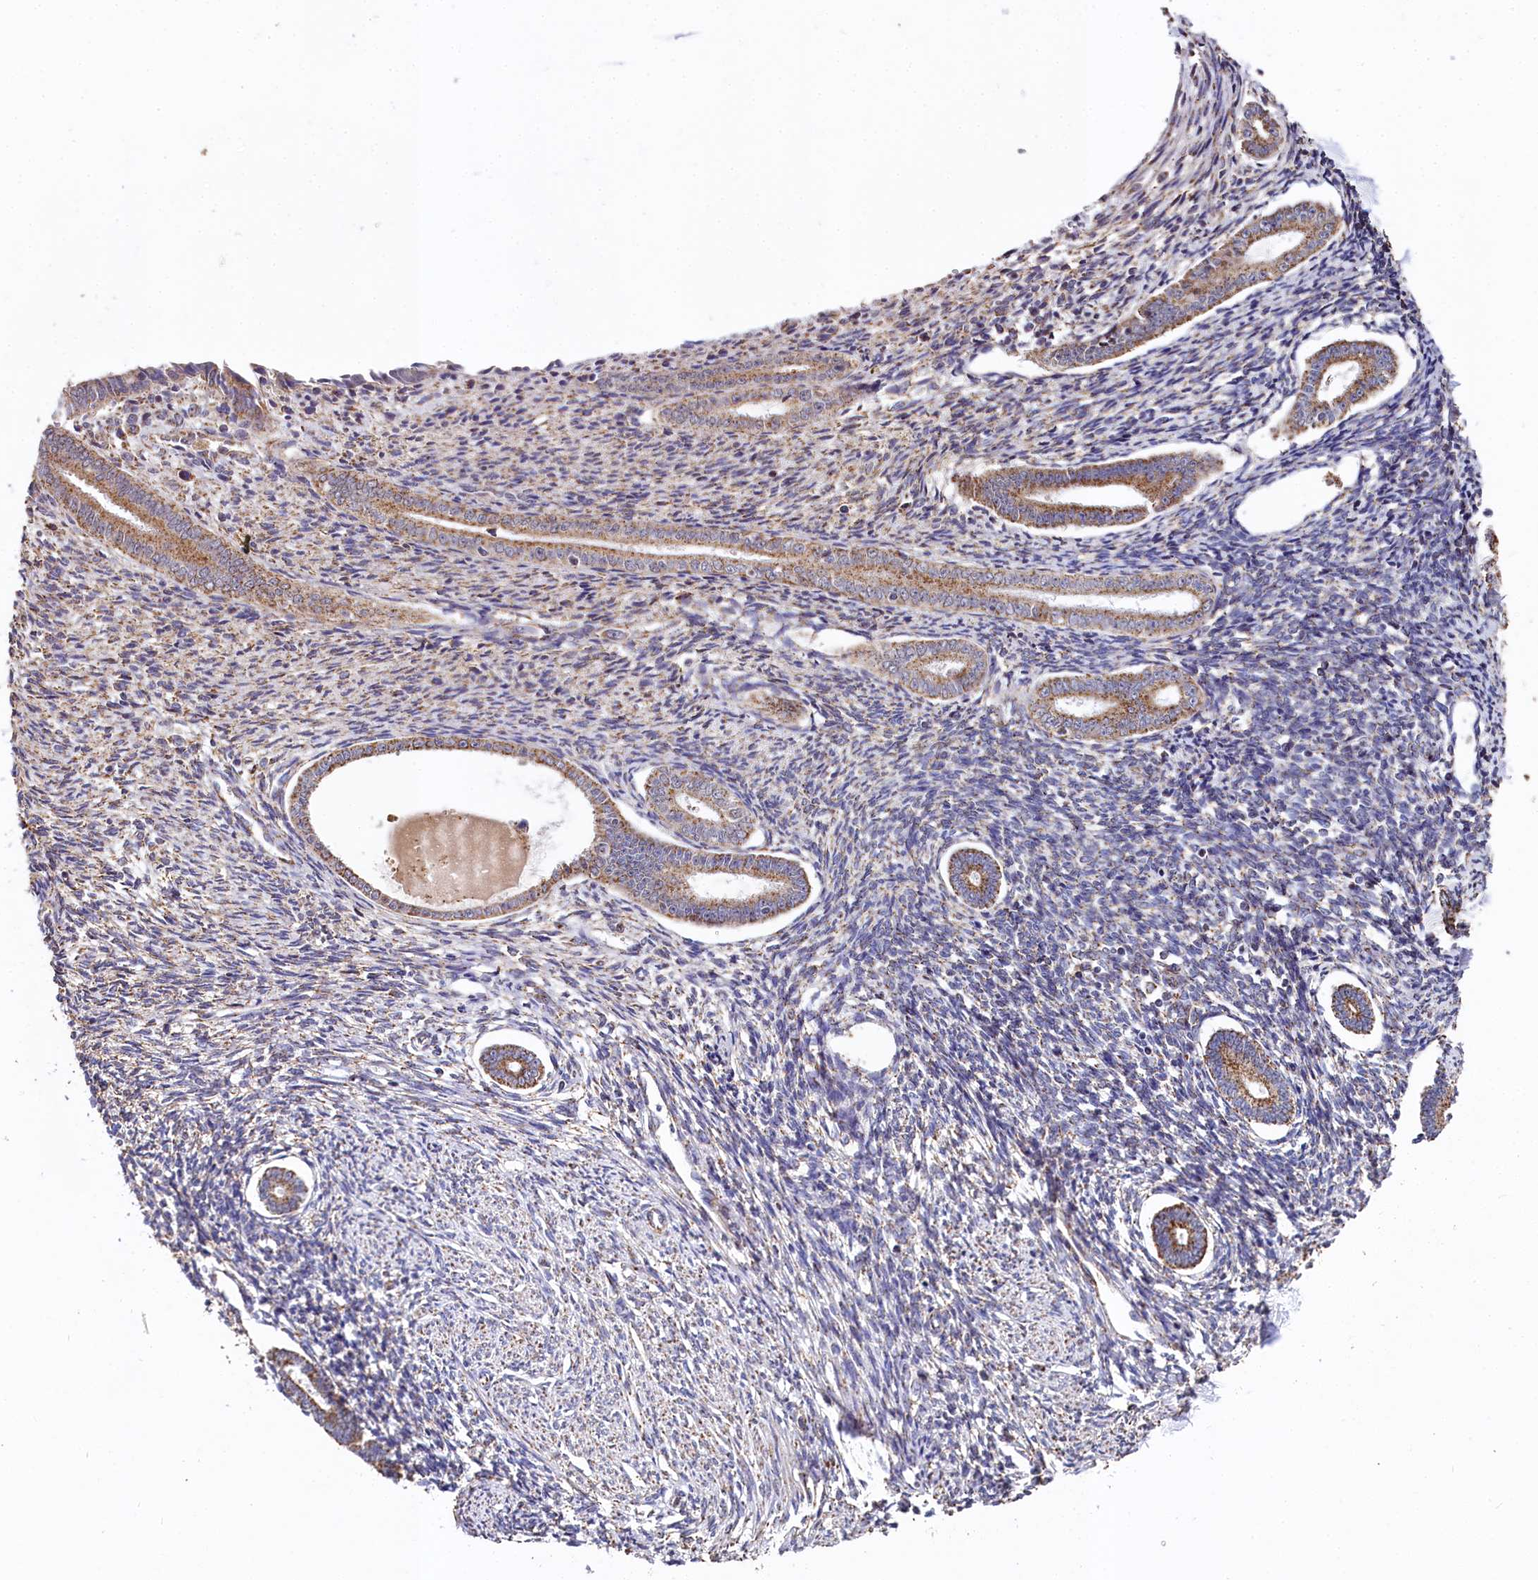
{"staining": {"intensity": "weak", "quantity": "25%-75%", "location": "cytoplasmic/membranous"}, "tissue": "endometrium", "cell_type": "Cells in endometrial stroma", "image_type": "normal", "snomed": [{"axis": "morphology", "description": "Normal tissue, NOS"}, {"axis": "topography", "description": "Endometrium"}], "caption": "Protein staining of benign endometrium demonstrates weak cytoplasmic/membranous positivity in approximately 25%-75% of cells in endometrial stroma.", "gene": "SPRYD3", "patient": {"sex": "female", "age": 56}}